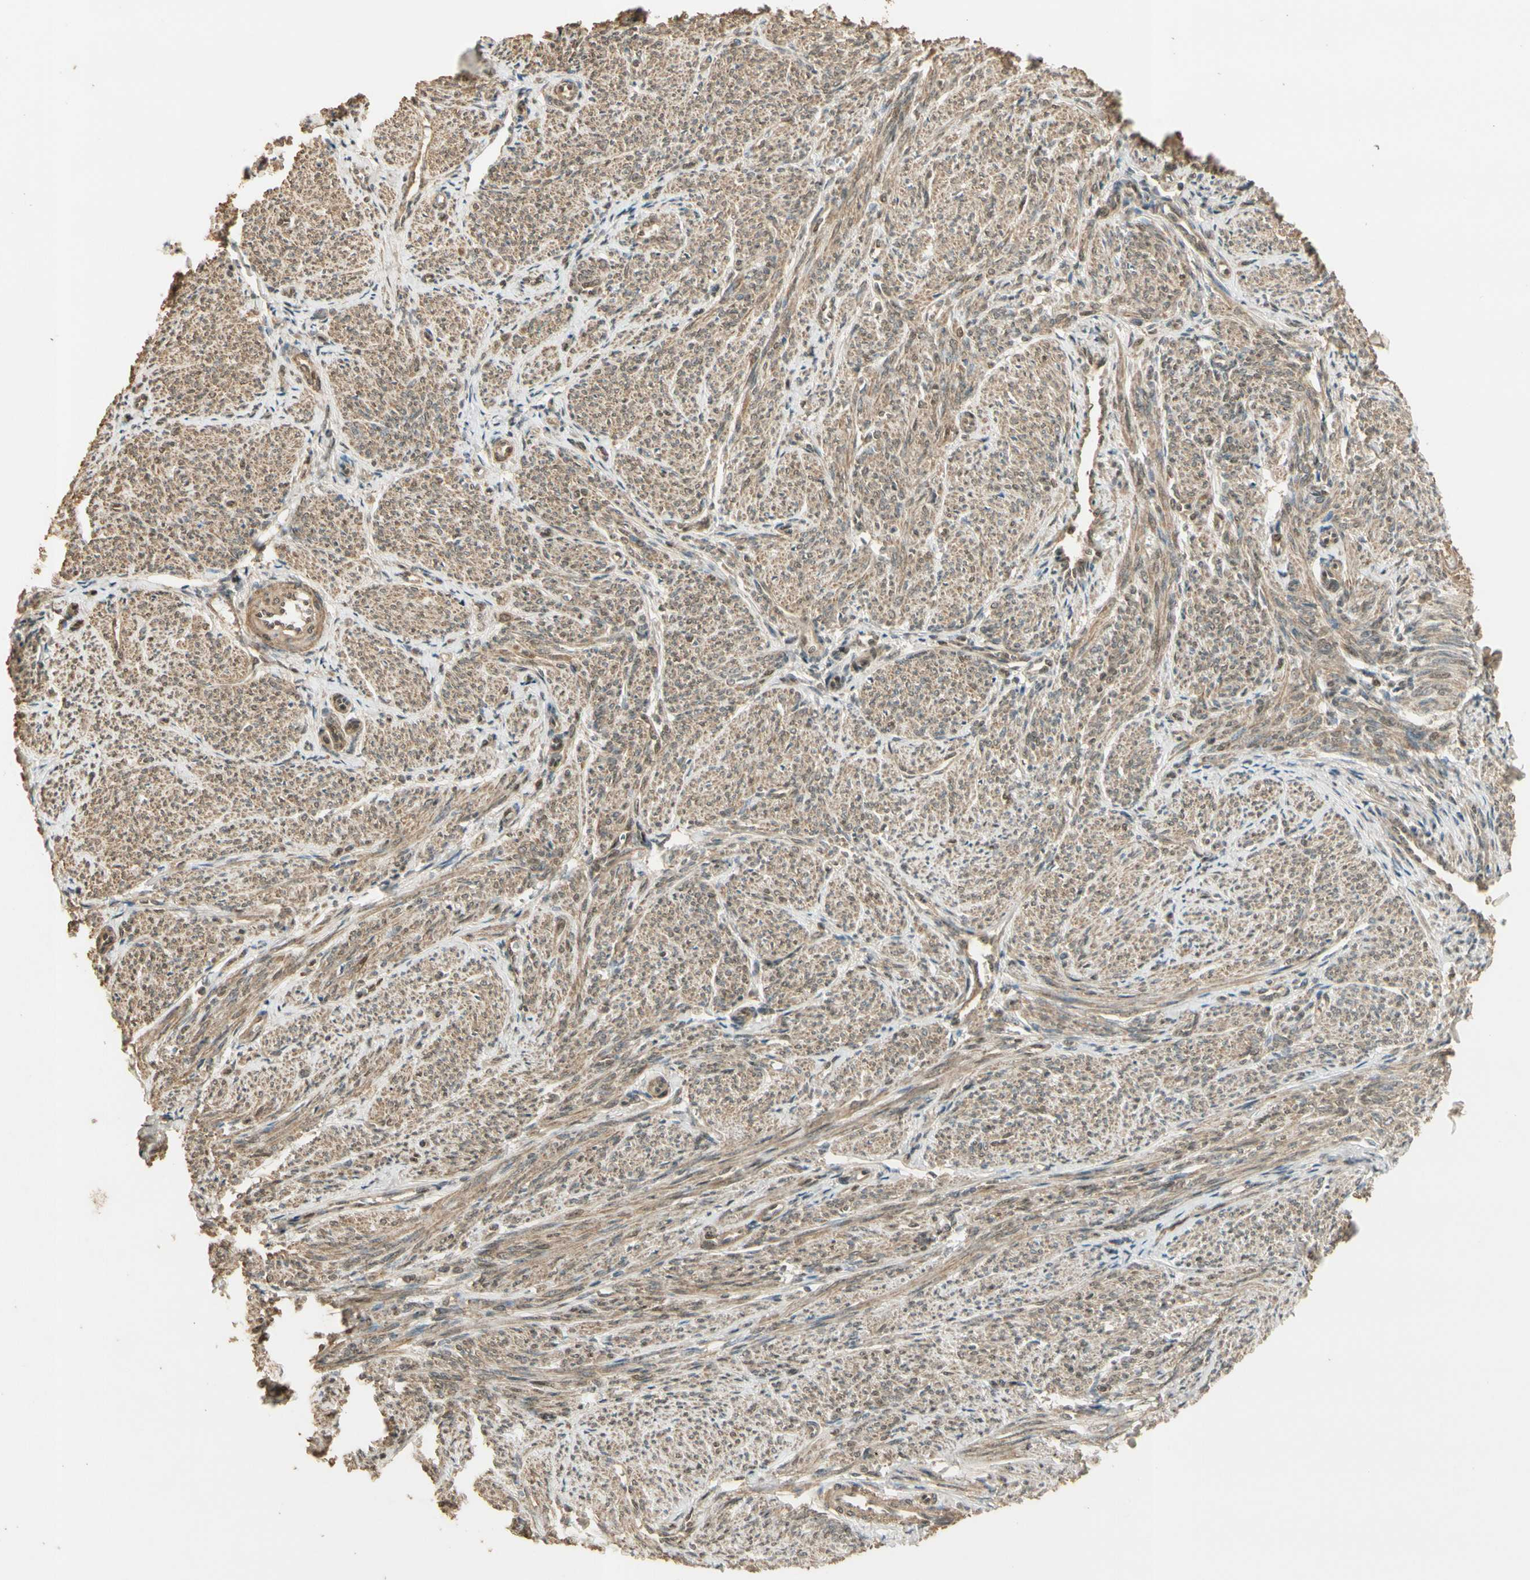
{"staining": {"intensity": "moderate", "quantity": ">75%", "location": "cytoplasmic/membranous,nuclear"}, "tissue": "smooth muscle", "cell_type": "Smooth muscle cells", "image_type": "normal", "snomed": [{"axis": "morphology", "description": "Normal tissue, NOS"}, {"axis": "topography", "description": "Smooth muscle"}], "caption": "The image shows staining of unremarkable smooth muscle, revealing moderate cytoplasmic/membranous,nuclear protein expression (brown color) within smooth muscle cells.", "gene": "GMEB2", "patient": {"sex": "female", "age": 65}}